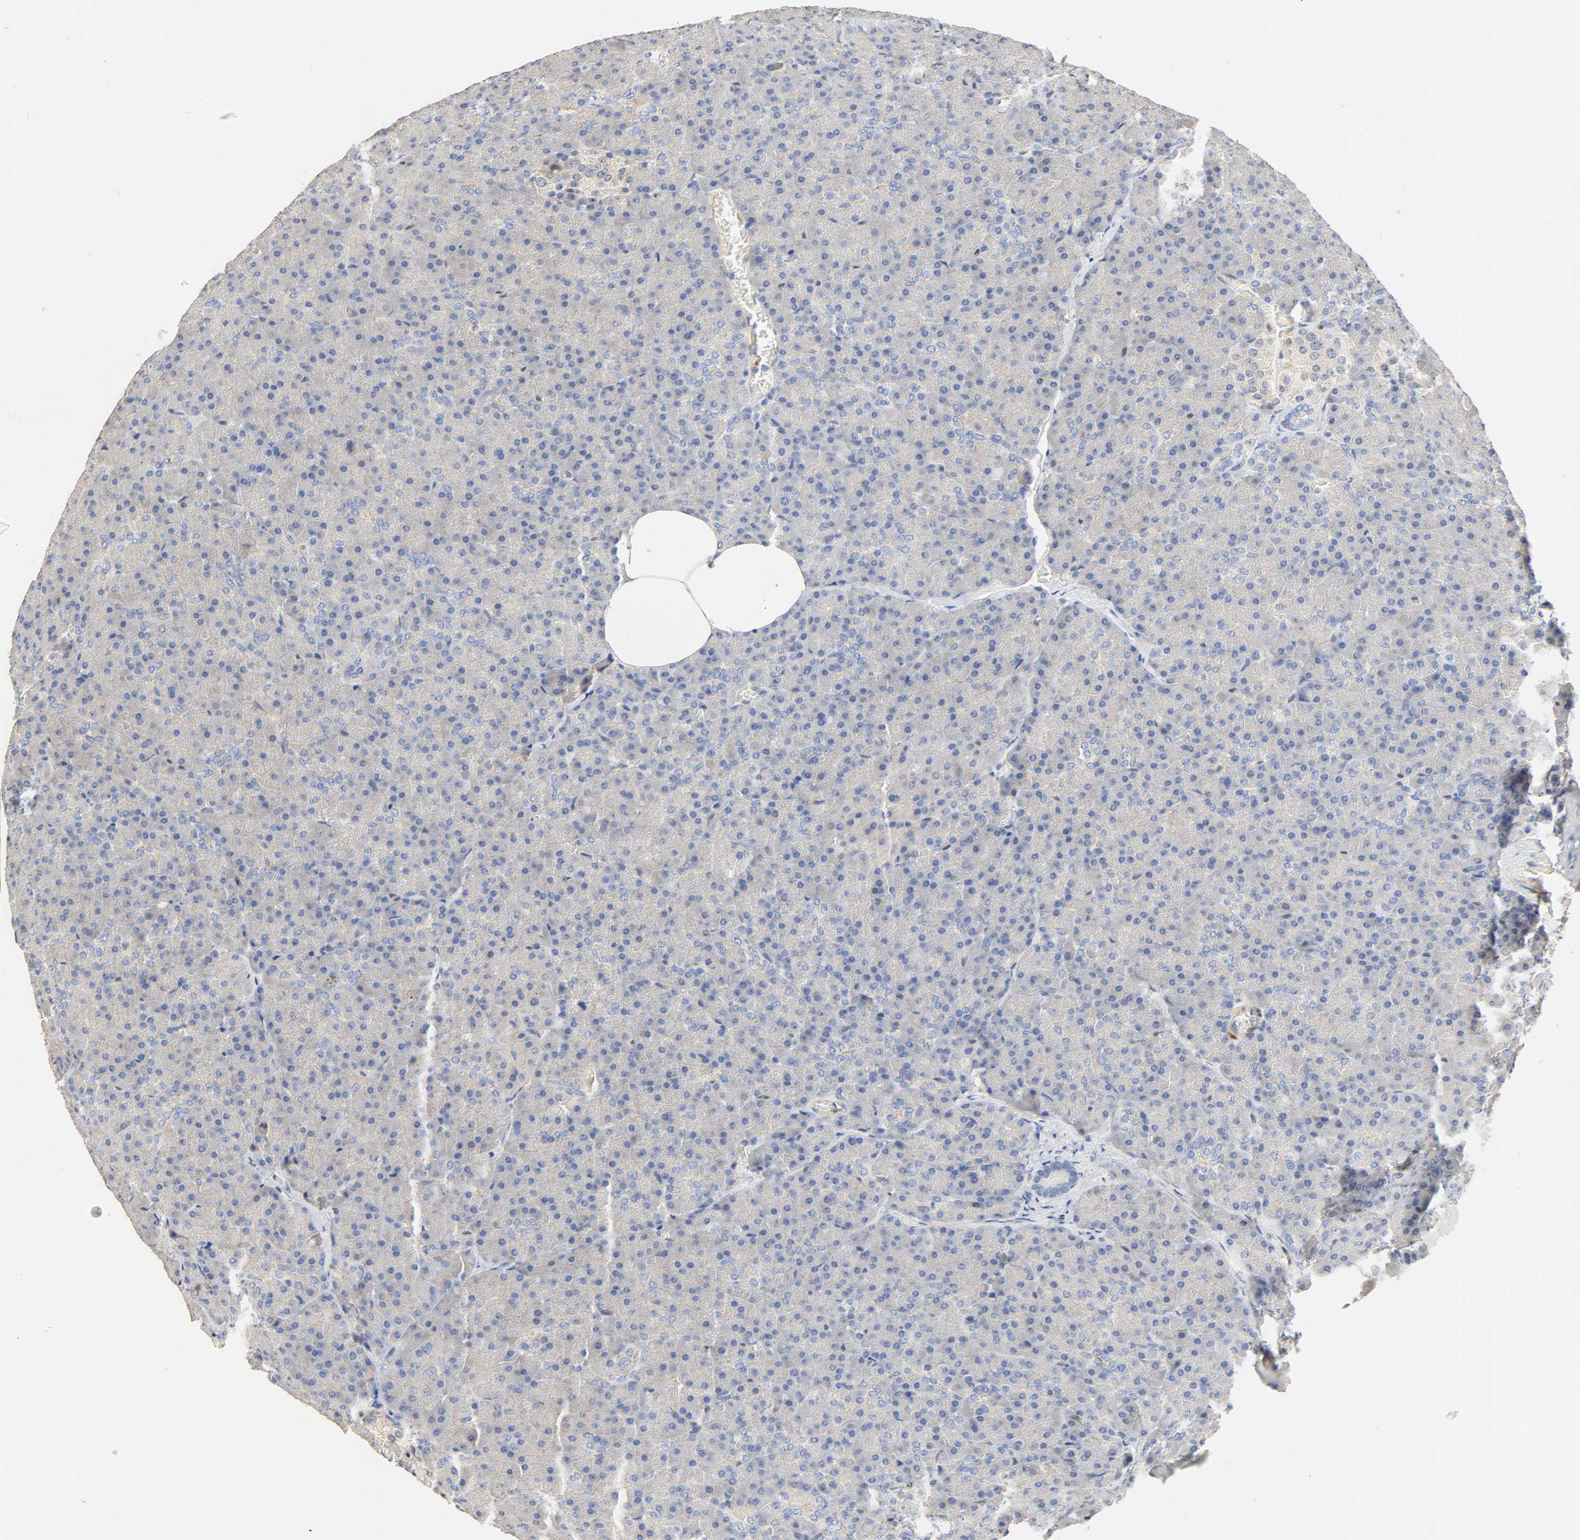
{"staining": {"intensity": "negative", "quantity": "none", "location": "none"}, "tissue": "pancreas", "cell_type": "Exocrine glandular cells", "image_type": "normal", "snomed": [{"axis": "morphology", "description": "Normal tissue, NOS"}, {"axis": "topography", "description": "Pancreas"}], "caption": "The immunohistochemistry histopathology image has no significant staining in exocrine glandular cells of pancreas.", "gene": "BORCS8", "patient": {"sex": "female", "age": 35}}